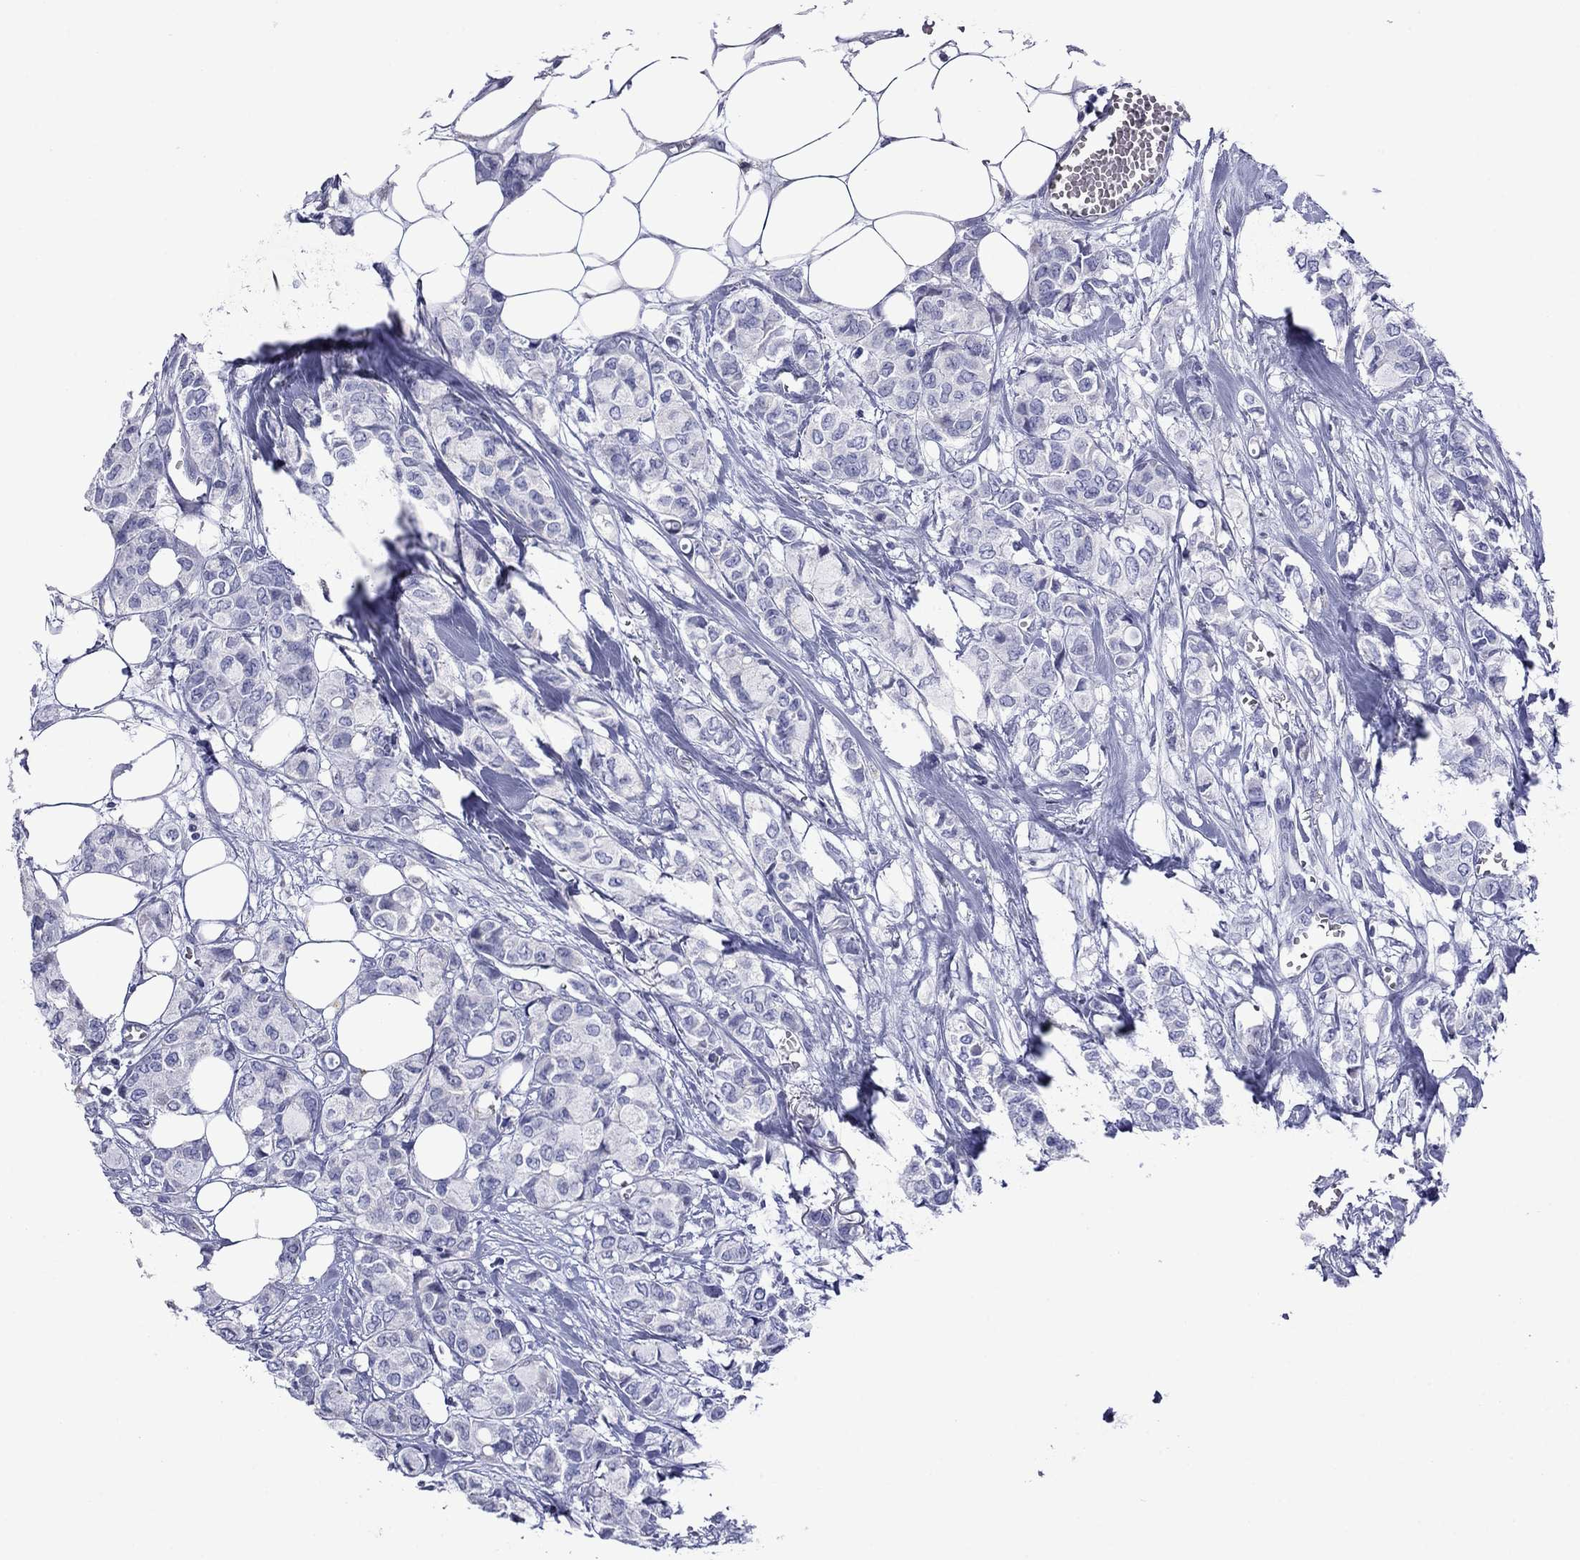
{"staining": {"intensity": "negative", "quantity": "none", "location": "none"}, "tissue": "breast cancer", "cell_type": "Tumor cells", "image_type": "cancer", "snomed": [{"axis": "morphology", "description": "Duct carcinoma"}, {"axis": "topography", "description": "Breast"}], "caption": "This micrograph is of breast cancer (infiltrating ductal carcinoma) stained with IHC to label a protein in brown with the nuclei are counter-stained blue. There is no staining in tumor cells. Brightfield microscopy of immunohistochemistry stained with DAB (3,3'-diaminobenzidine) (brown) and hematoxylin (blue), captured at high magnification.", "gene": "PIWIL1", "patient": {"sex": "female", "age": 85}}